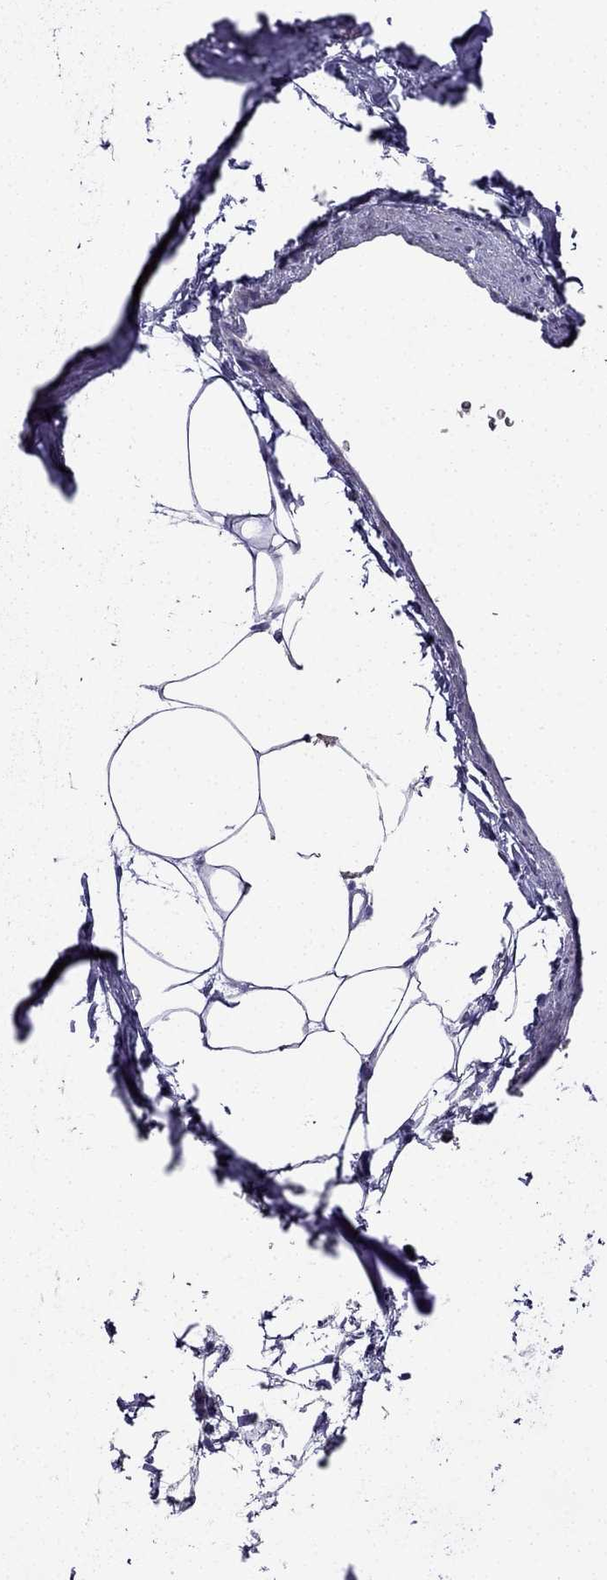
{"staining": {"intensity": "negative", "quantity": "none", "location": "none"}, "tissue": "adipose tissue", "cell_type": "Adipocytes", "image_type": "normal", "snomed": [{"axis": "morphology", "description": "Normal tissue, NOS"}, {"axis": "topography", "description": "Cartilage tissue"}, {"axis": "topography", "description": "Bronchus"}], "caption": "Protein analysis of benign adipose tissue demonstrates no significant expression in adipocytes.", "gene": "KIF5A", "patient": {"sex": "male", "age": 58}}